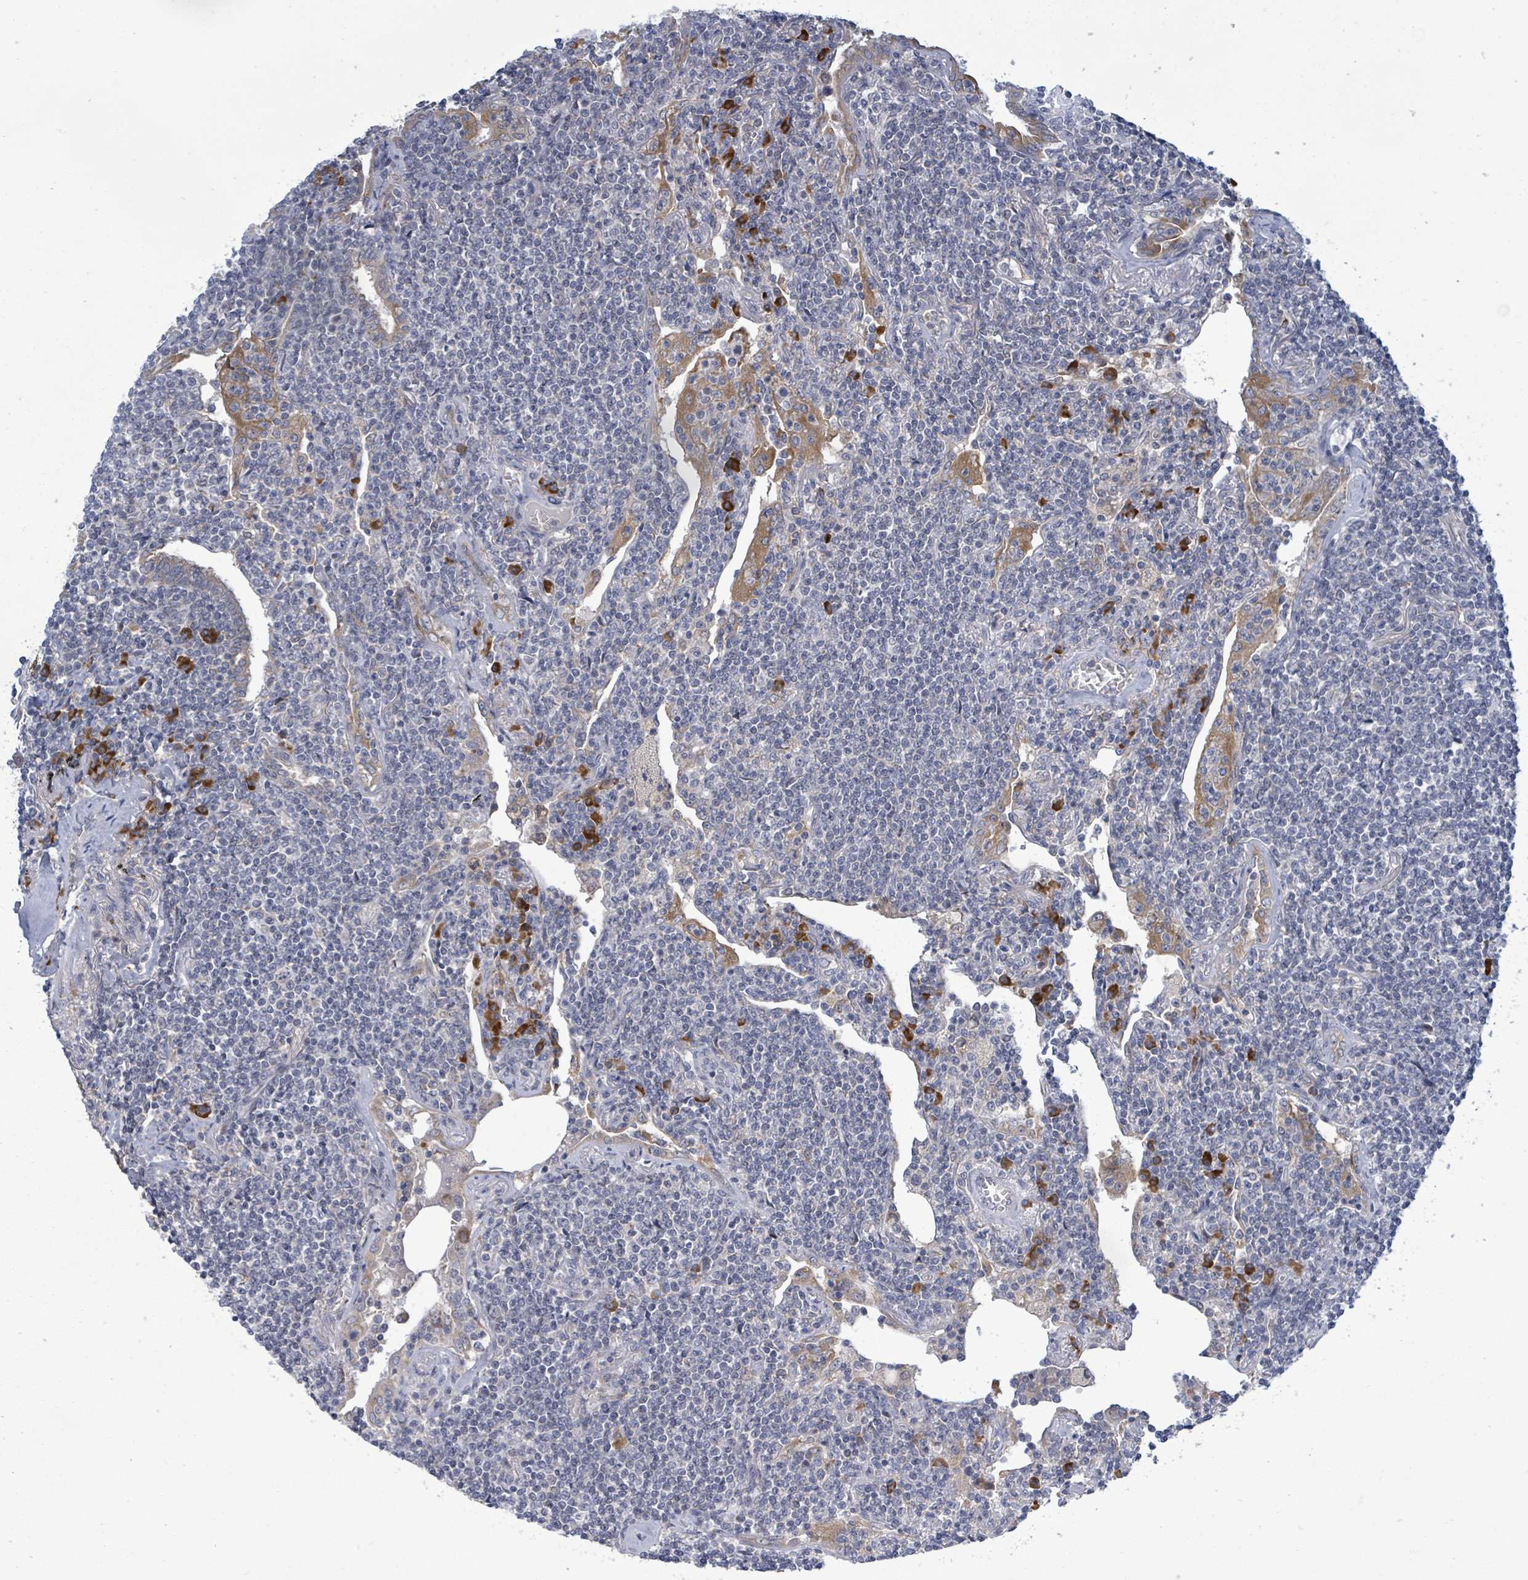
{"staining": {"intensity": "negative", "quantity": "none", "location": "none"}, "tissue": "lymphoma", "cell_type": "Tumor cells", "image_type": "cancer", "snomed": [{"axis": "morphology", "description": "Malignant lymphoma, non-Hodgkin's type, Low grade"}, {"axis": "topography", "description": "Lung"}], "caption": "An IHC photomicrograph of low-grade malignant lymphoma, non-Hodgkin's type is shown. There is no staining in tumor cells of low-grade malignant lymphoma, non-Hodgkin's type.", "gene": "ATP13A1", "patient": {"sex": "female", "age": 71}}